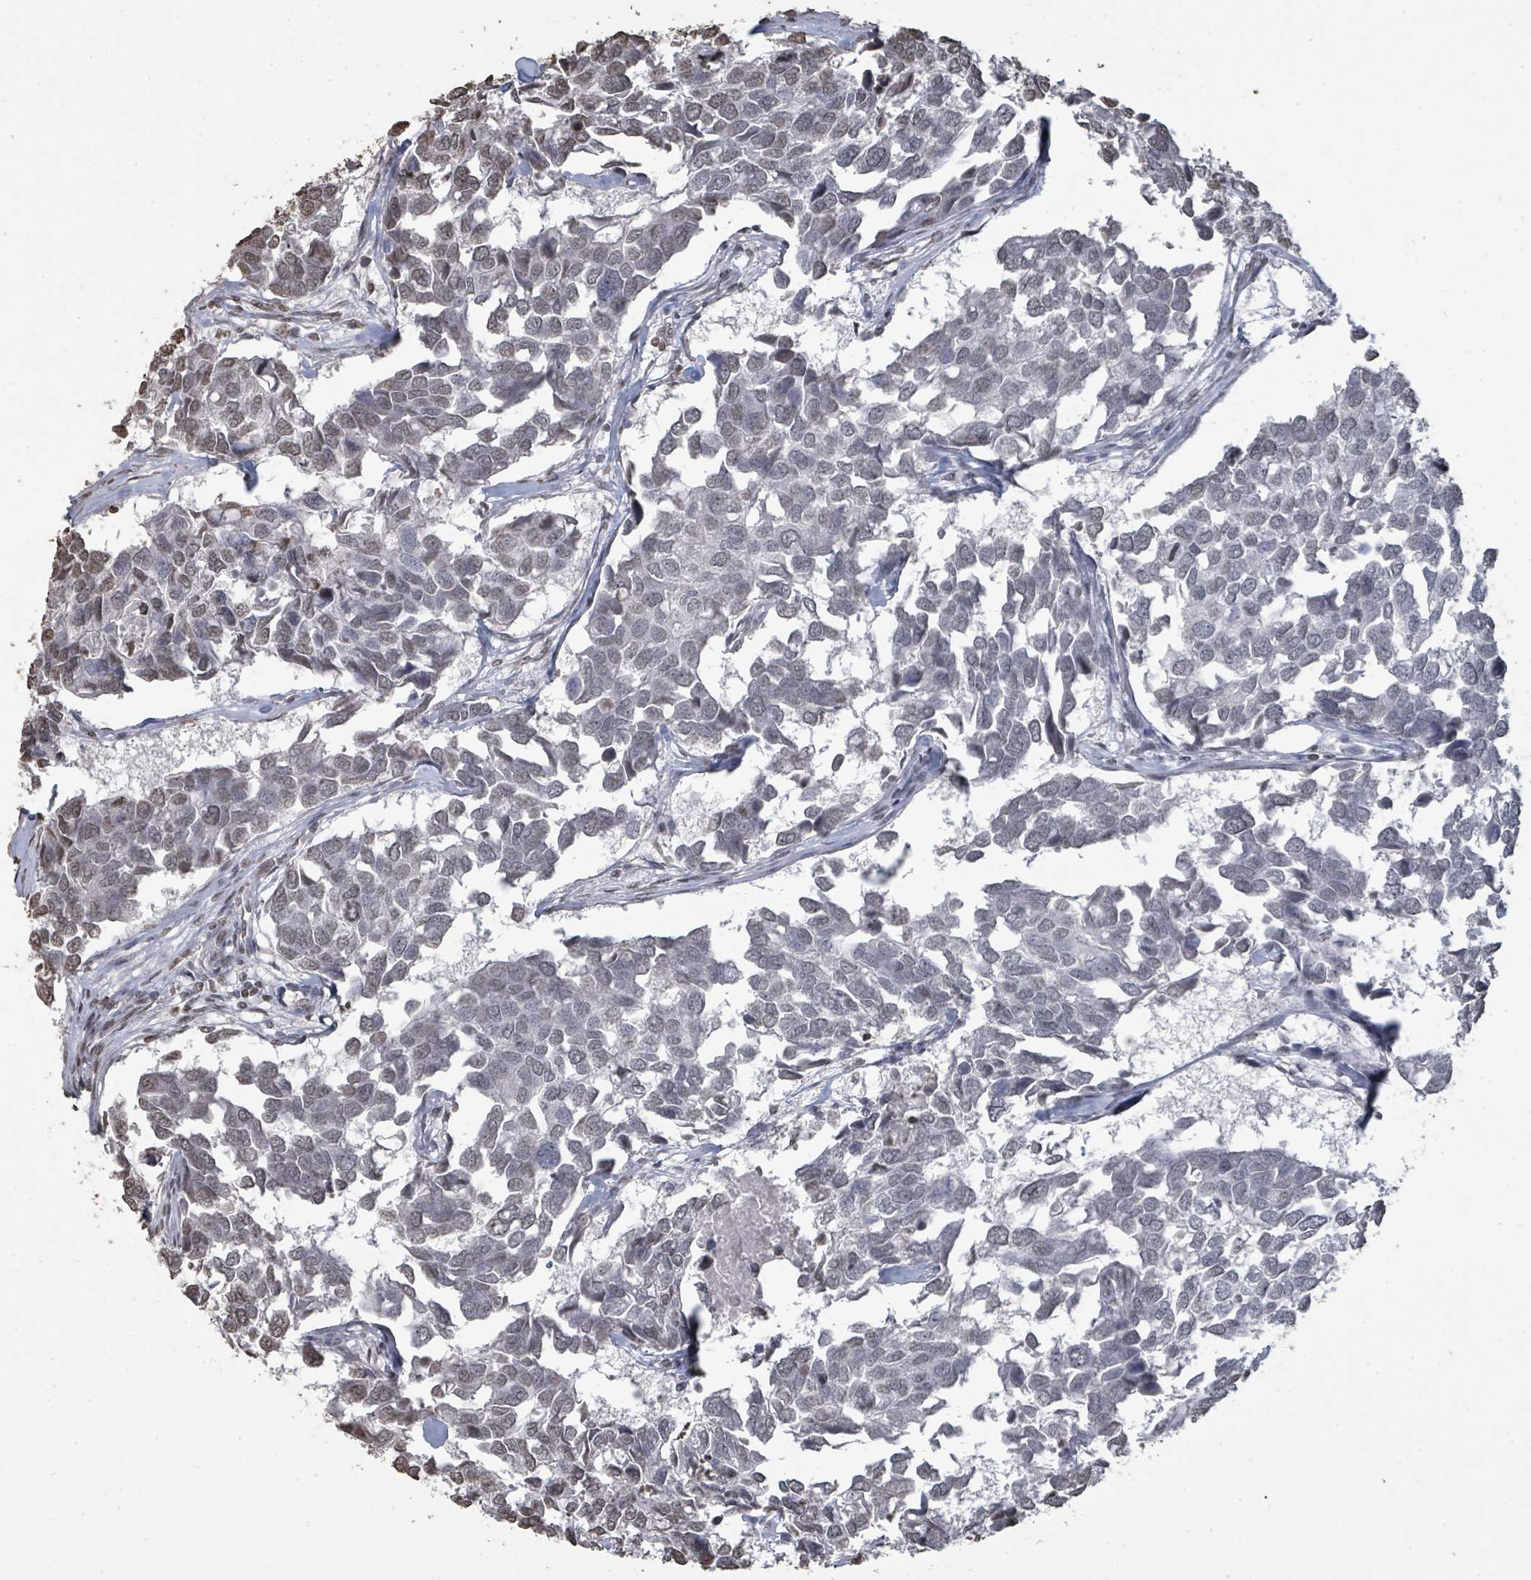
{"staining": {"intensity": "weak", "quantity": "<25%", "location": "nuclear"}, "tissue": "breast cancer", "cell_type": "Tumor cells", "image_type": "cancer", "snomed": [{"axis": "morphology", "description": "Duct carcinoma"}, {"axis": "topography", "description": "Breast"}], "caption": "A micrograph of human breast intraductal carcinoma is negative for staining in tumor cells. The staining is performed using DAB (3,3'-diaminobenzidine) brown chromogen with nuclei counter-stained in using hematoxylin.", "gene": "MRPS12", "patient": {"sex": "female", "age": 83}}